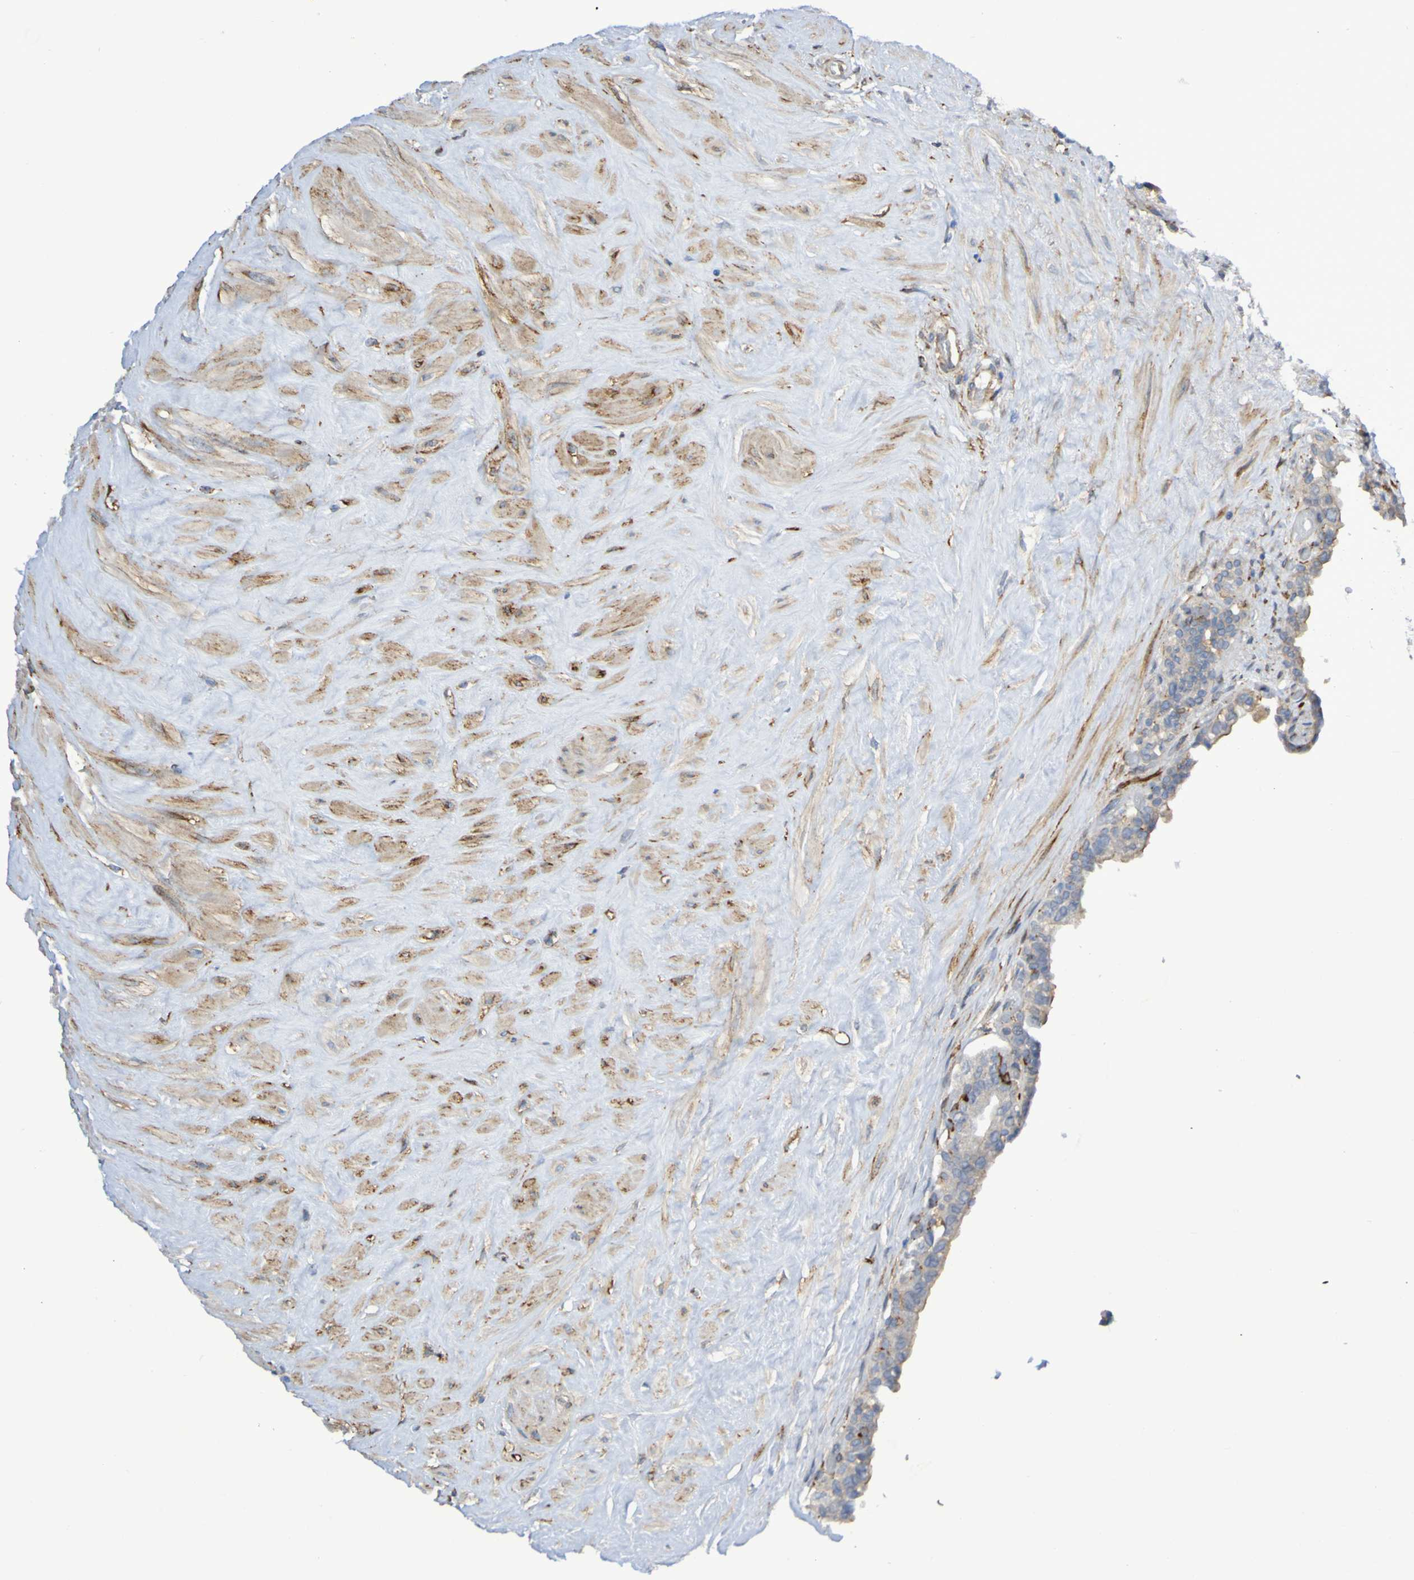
{"staining": {"intensity": "weak", "quantity": ">75%", "location": "cytoplasmic/membranous"}, "tissue": "seminal vesicle", "cell_type": "Glandular cells", "image_type": "normal", "snomed": [{"axis": "morphology", "description": "Normal tissue, NOS"}, {"axis": "topography", "description": "Seminal veicle"}], "caption": "The image exhibits immunohistochemical staining of benign seminal vesicle. There is weak cytoplasmic/membranous expression is present in approximately >75% of glandular cells.", "gene": "SCRG1", "patient": {"sex": "male", "age": 63}}